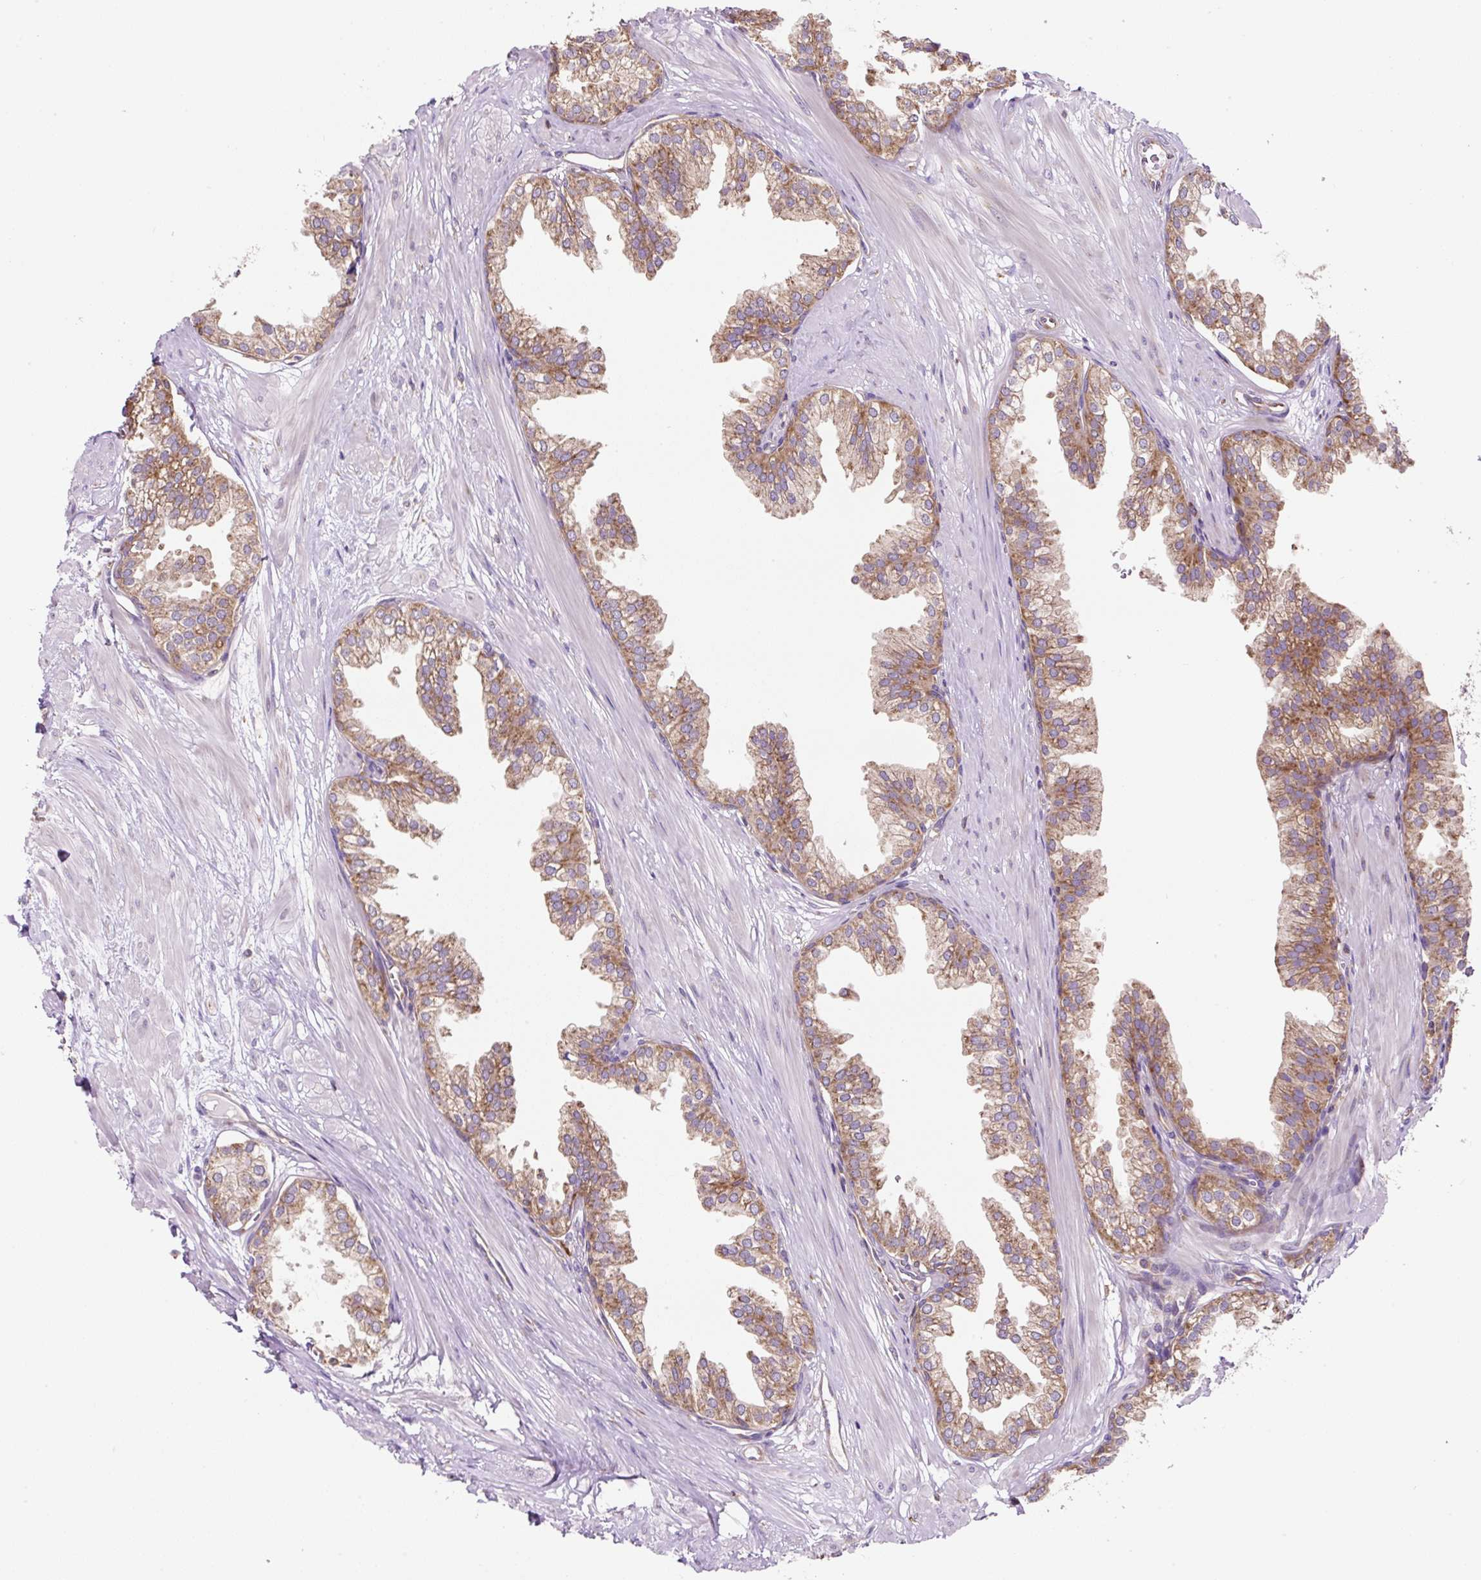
{"staining": {"intensity": "moderate", "quantity": ">75%", "location": "cytoplasmic/membranous"}, "tissue": "prostate", "cell_type": "Glandular cells", "image_type": "normal", "snomed": [{"axis": "morphology", "description": "Normal tissue, NOS"}, {"axis": "topography", "description": "Prostate"}, {"axis": "topography", "description": "Peripheral nerve tissue"}], "caption": "Immunohistochemical staining of normal human prostate demonstrates moderate cytoplasmic/membranous protein expression in approximately >75% of glandular cells. (Brightfield microscopy of DAB IHC at high magnification).", "gene": "RPS23", "patient": {"sex": "male", "age": 55}}